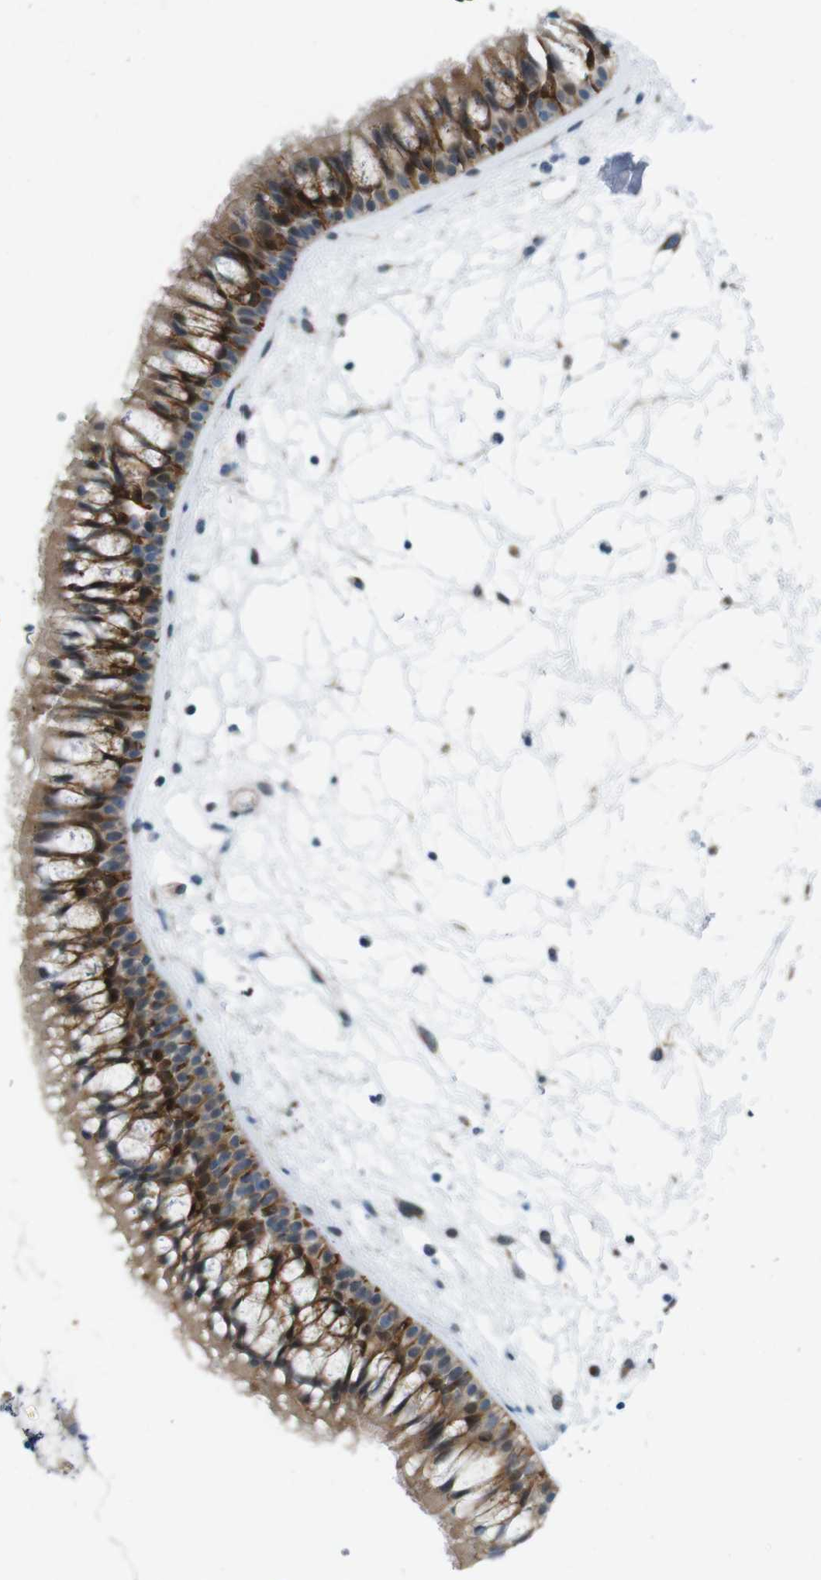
{"staining": {"intensity": "strong", "quantity": ">75%", "location": "cytoplasmic/membranous"}, "tissue": "nasopharynx", "cell_type": "Respiratory epithelial cells", "image_type": "normal", "snomed": [{"axis": "morphology", "description": "Normal tissue, NOS"}, {"axis": "morphology", "description": "Inflammation, NOS"}, {"axis": "topography", "description": "Nasopharynx"}], "caption": "Respiratory epithelial cells exhibit strong cytoplasmic/membranous expression in approximately >75% of cells in normal nasopharynx. (brown staining indicates protein expression, while blue staining denotes nuclei).", "gene": "SKI", "patient": {"sex": "male", "age": 48}}